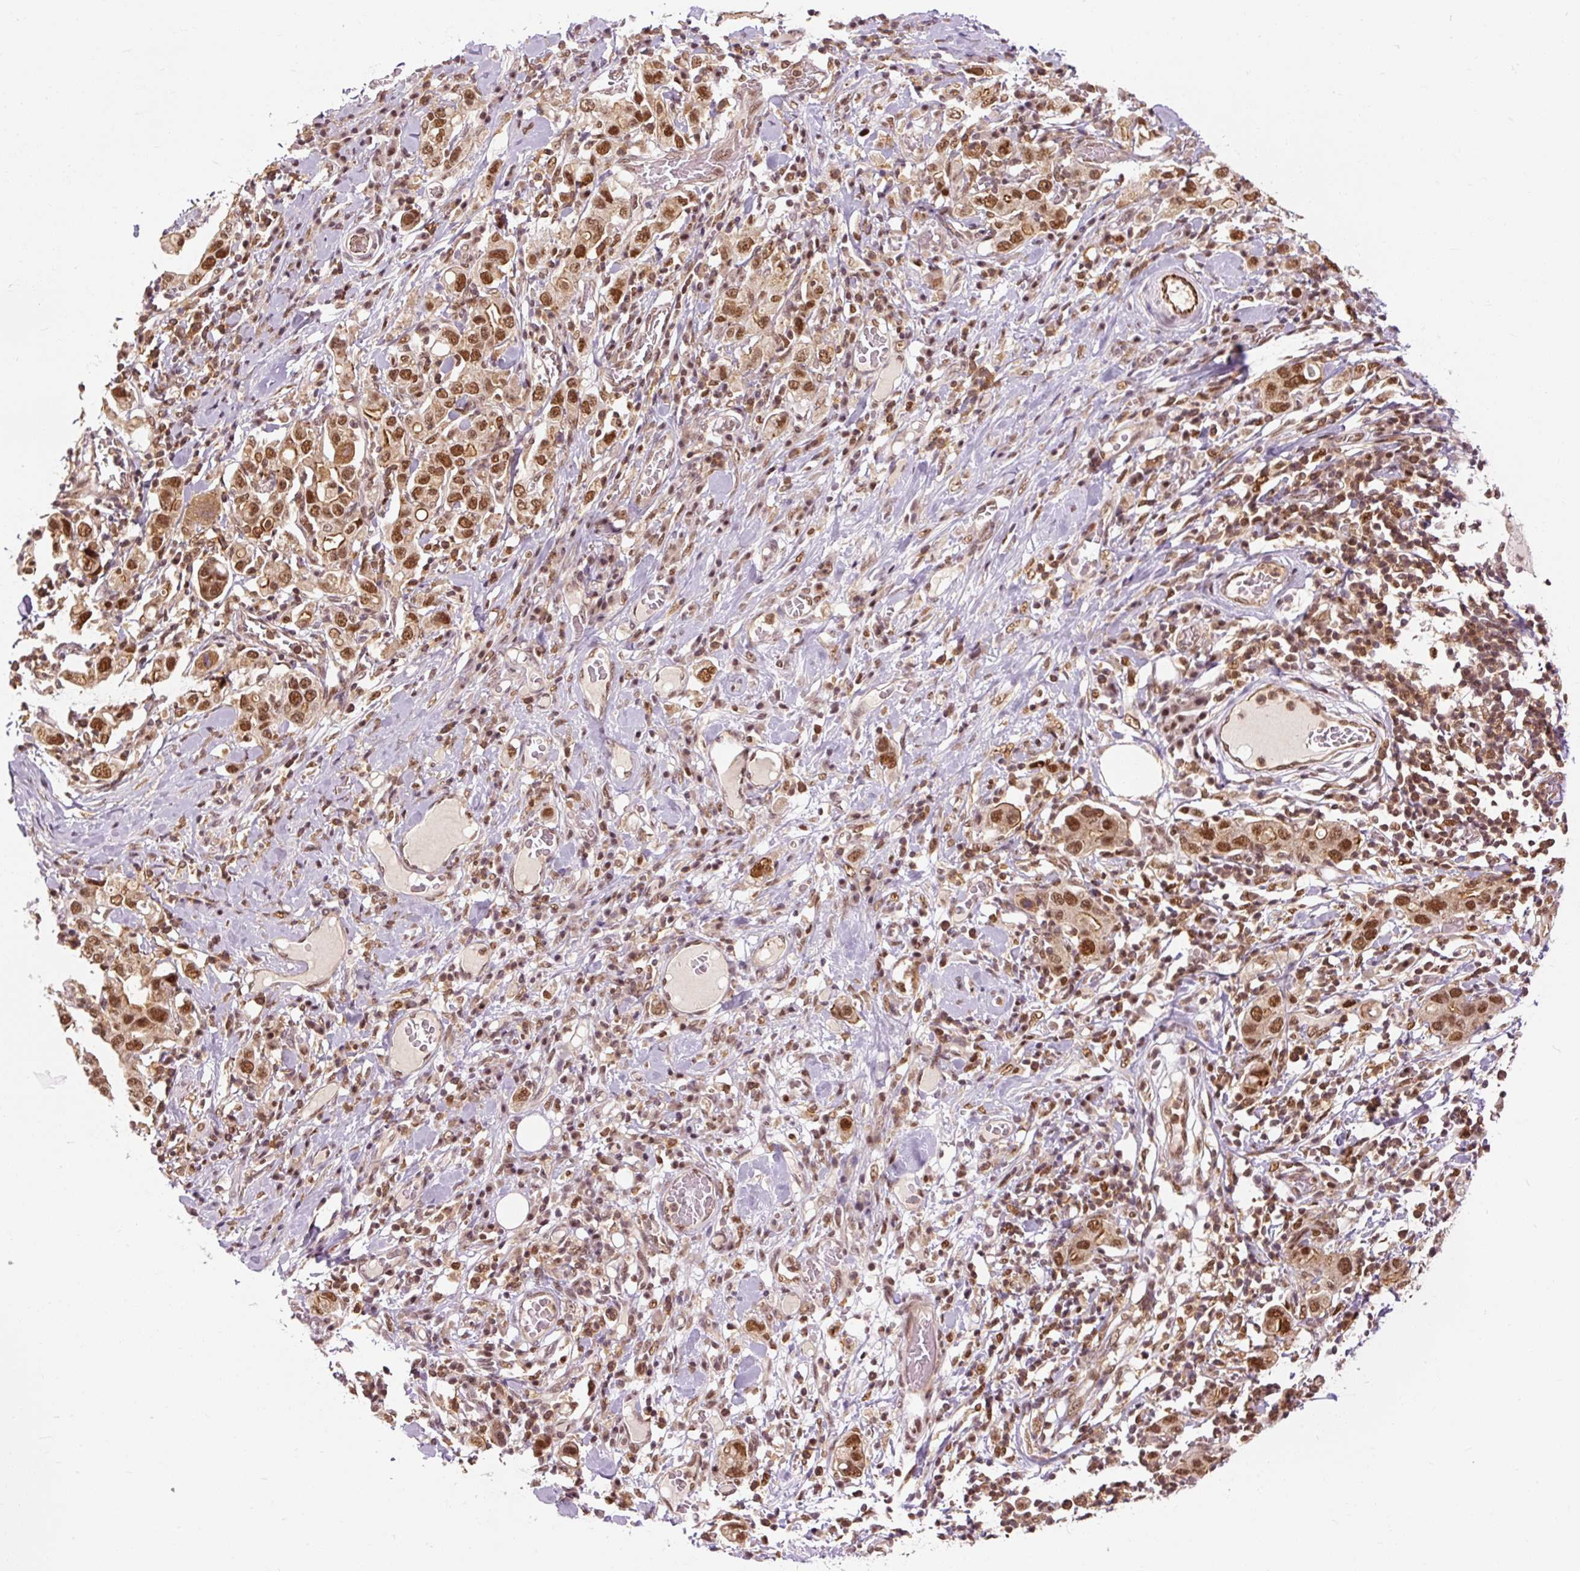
{"staining": {"intensity": "moderate", "quantity": ">75%", "location": "cytoplasmic/membranous,nuclear"}, "tissue": "stomach cancer", "cell_type": "Tumor cells", "image_type": "cancer", "snomed": [{"axis": "morphology", "description": "Adenocarcinoma, NOS"}, {"axis": "topography", "description": "Stomach, upper"}], "caption": "Adenocarcinoma (stomach) was stained to show a protein in brown. There is medium levels of moderate cytoplasmic/membranous and nuclear expression in about >75% of tumor cells. (DAB IHC with brightfield microscopy, high magnification).", "gene": "CSTF1", "patient": {"sex": "male", "age": 62}}